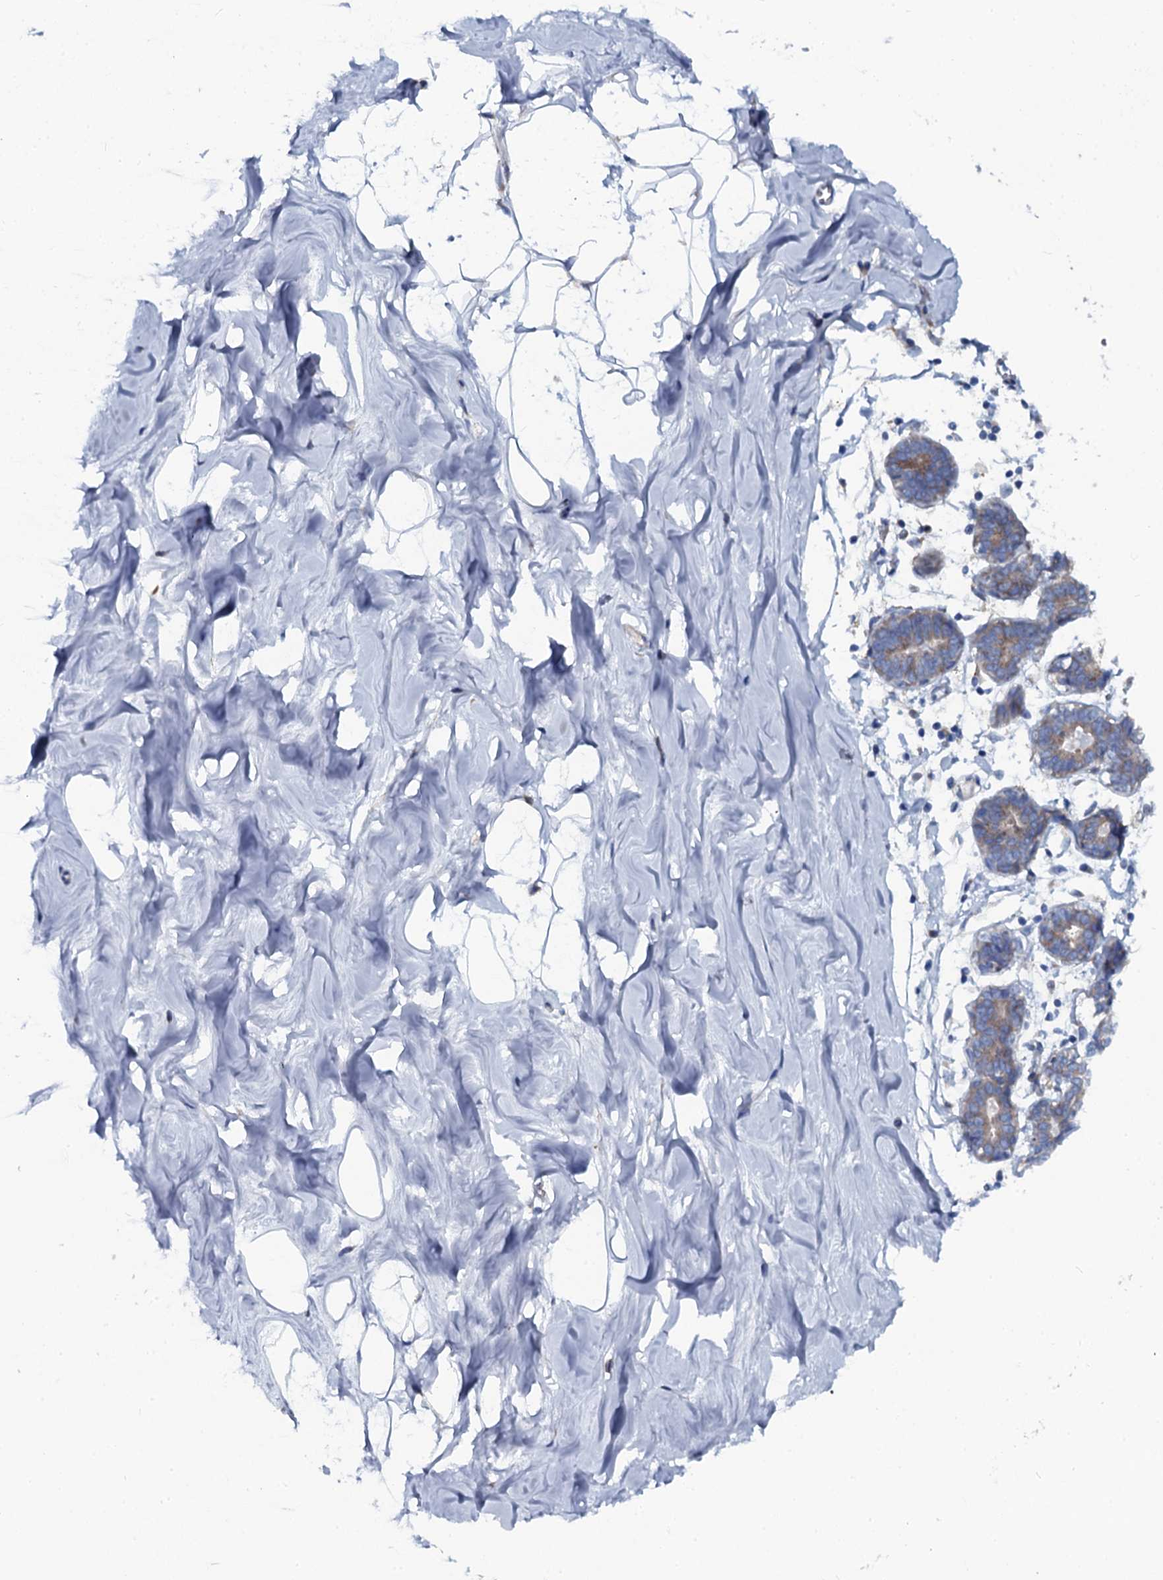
{"staining": {"intensity": "negative", "quantity": "none", "location": "none"}, "tissue": "breast", "cell_type": "Adipocytes", "image_type": "normal", "snomed": [{"axis": "morphology", "description": "Normal tissue, NOS"}, {"axis": "topography", "description": "Breast"}], "caption": "High power microscopy photomicrograph of an IHC histopathology image of benign breast, revealing no significant staining in adipocytes.", "gene": "OTOL1", "patient": {"sex": "female", "age": 27}}